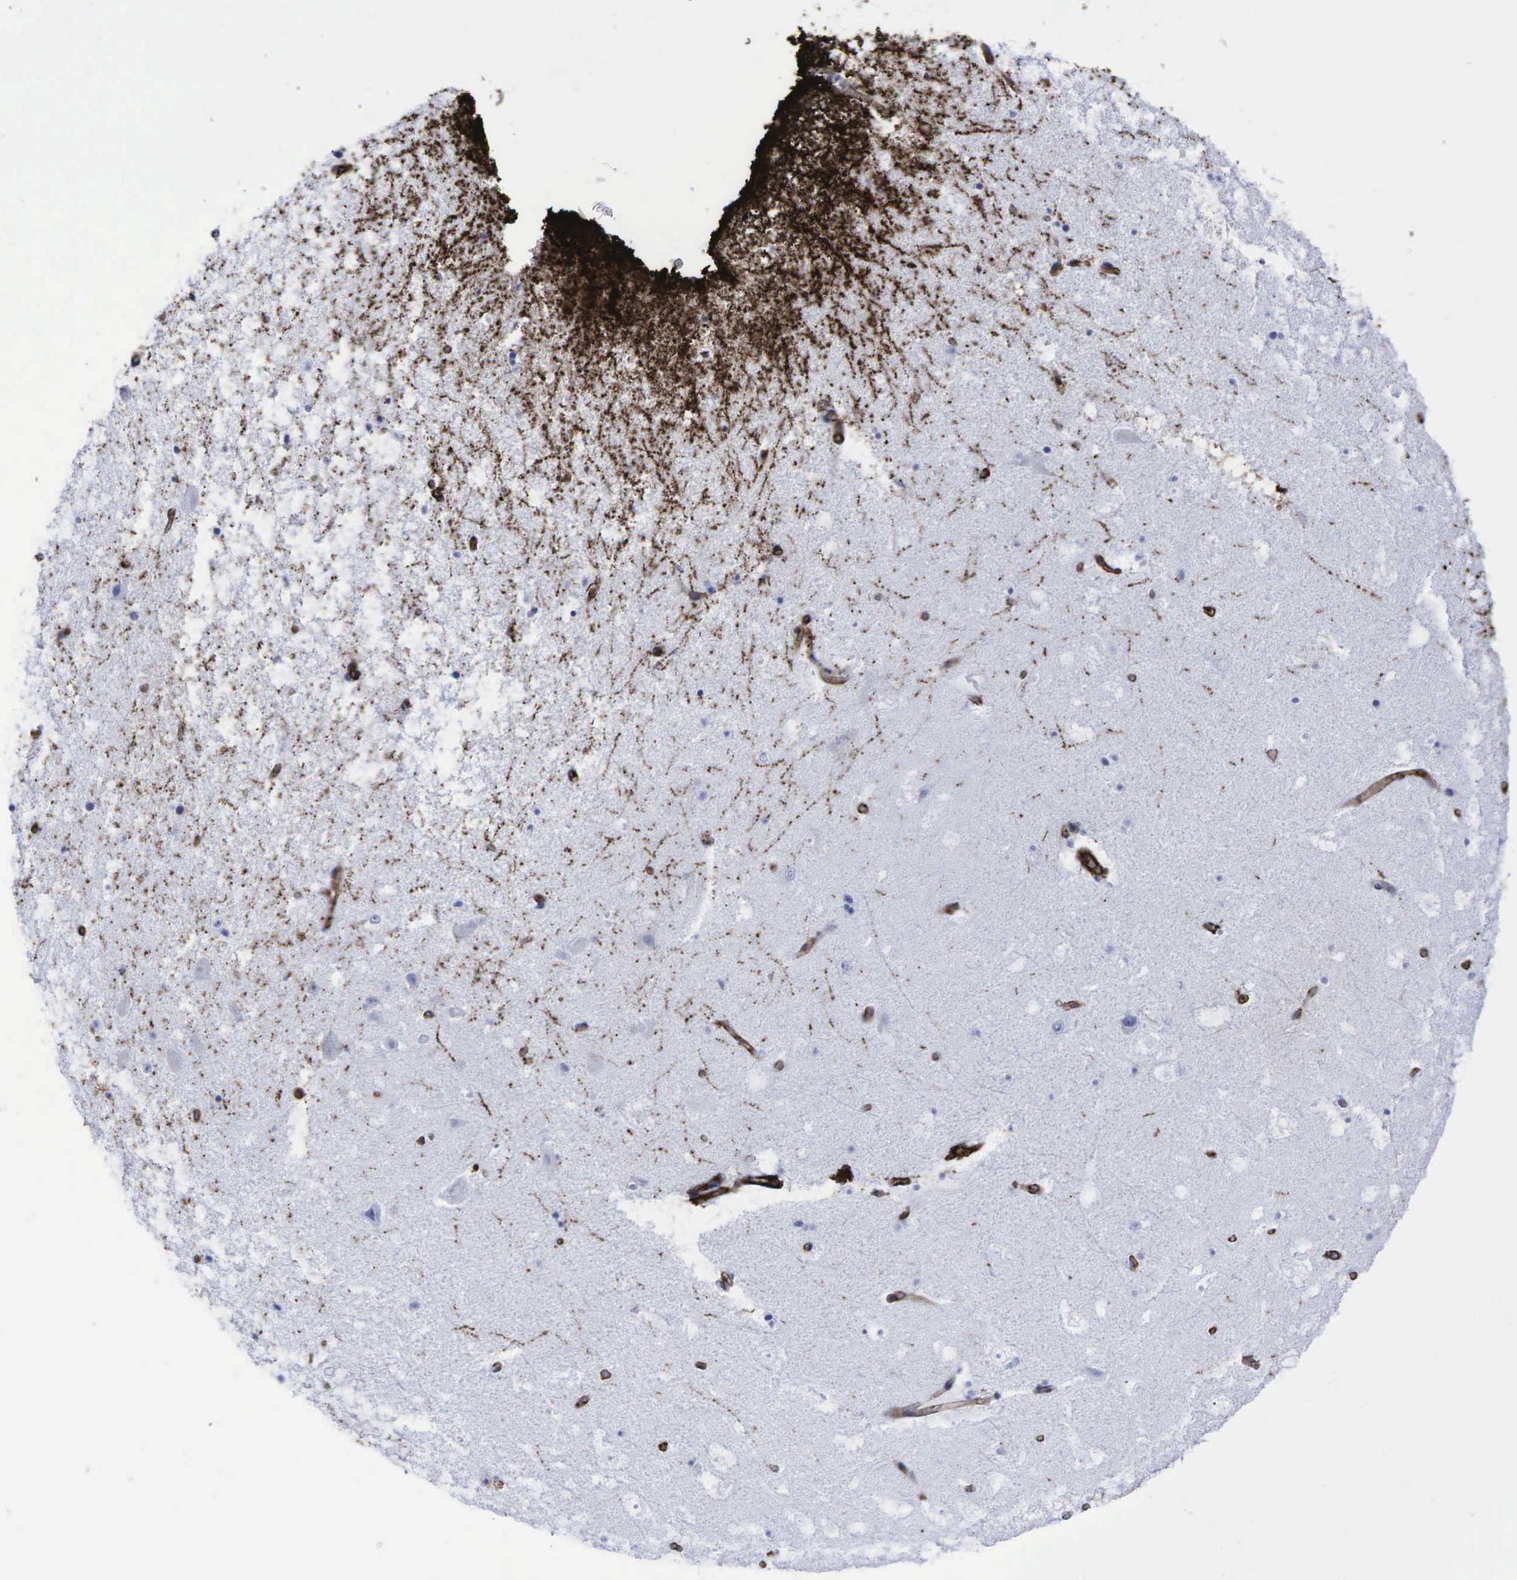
{"staining": {"intensity": "strong", "quantity": "25%-75%", "location": "cytoplasmic/membranous"}, "tissue": "hippocampus", "cell_type": "Glial cells", "image_type": "normal", "snomed": [{"axis": "morphology", "description": "Normal tissue, NOS"}, {"axis": "topography", "description": "Hippocampus"}], "caption": "A high amount of strong cytoplasmic/membranous positivity is present in about 25%-75% of glial cells in unremarkable hippocampus.", "gene": "CD44", "patient": {"sex": "male", "age": 45}}